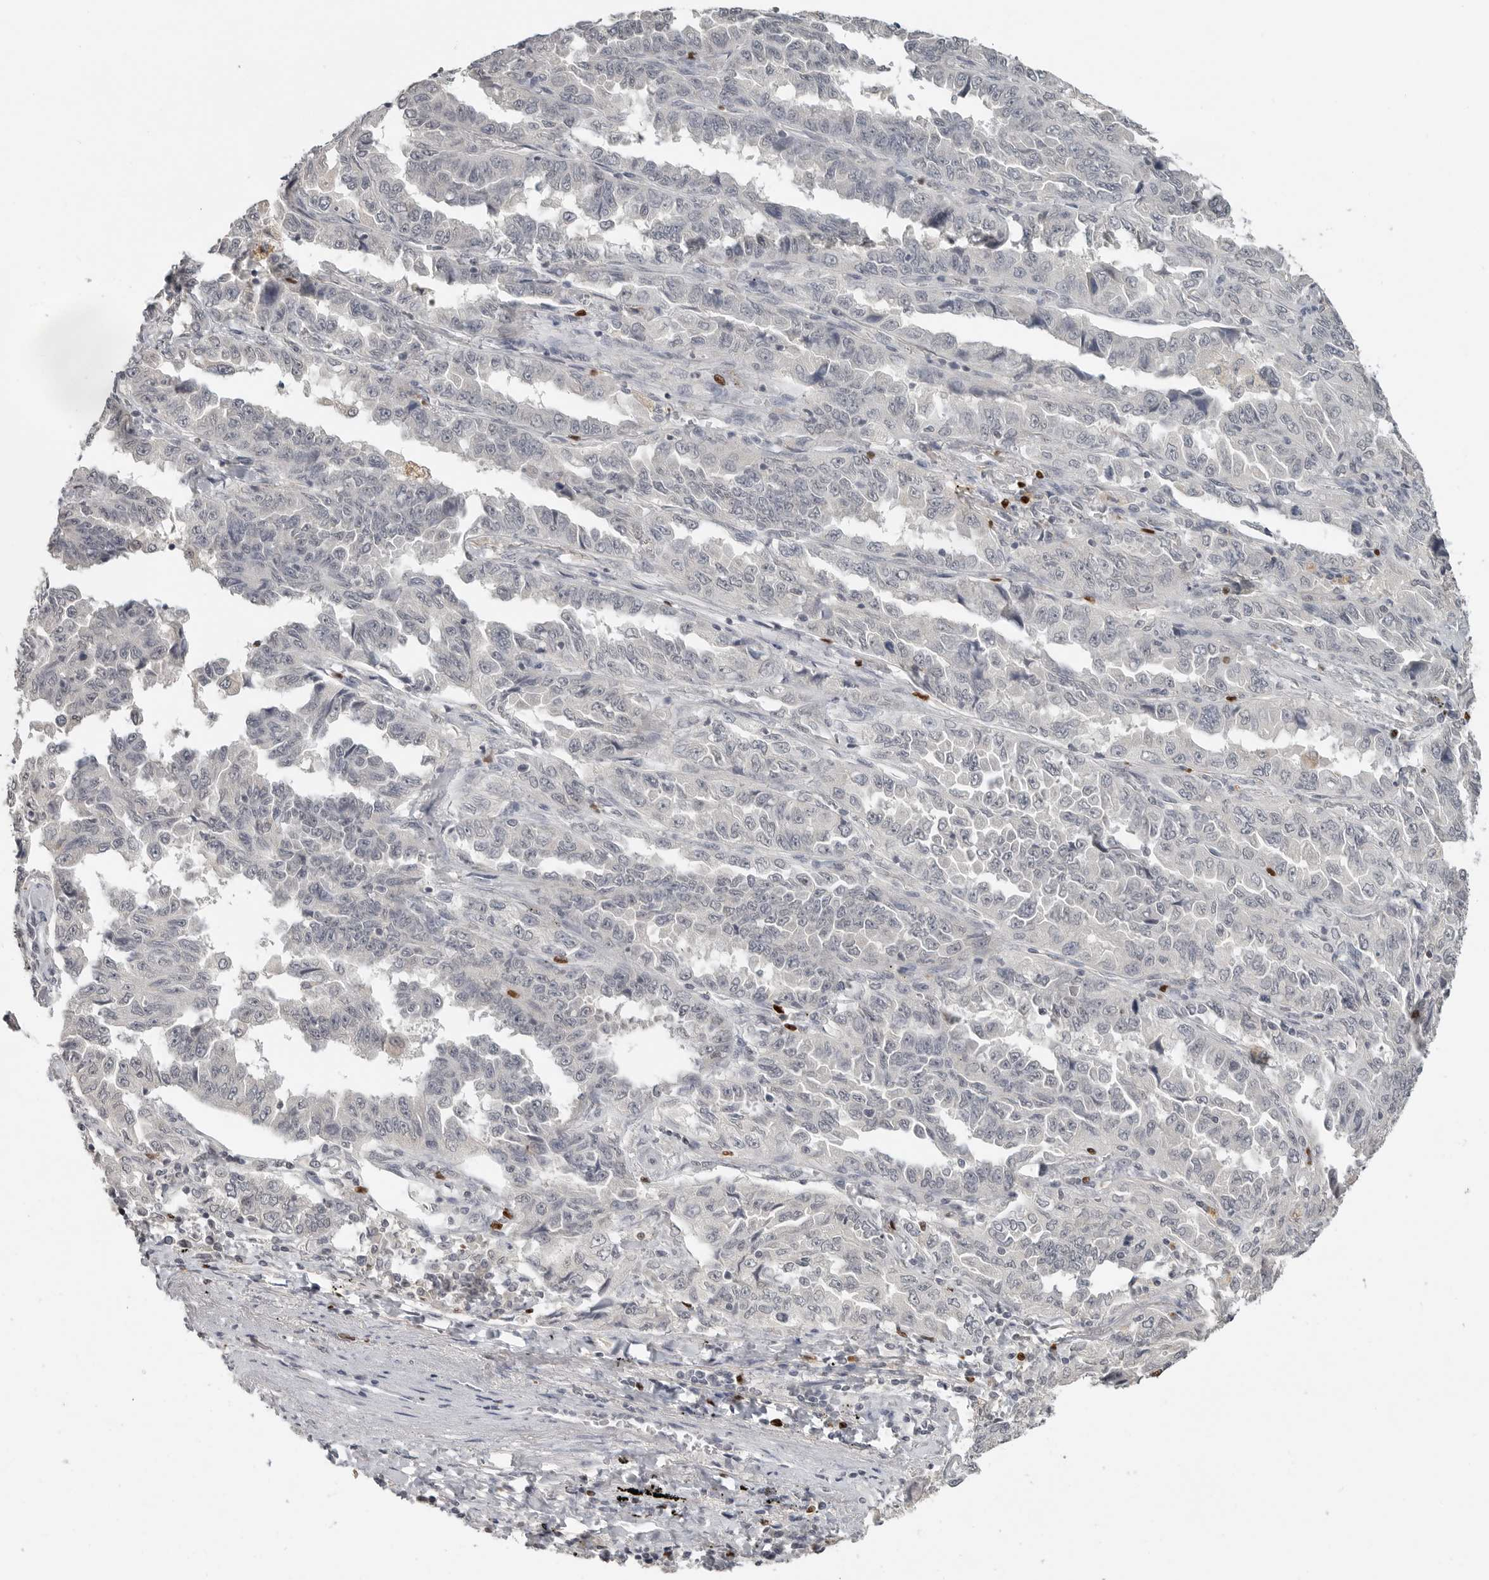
{"staining": {"intensity": "negative", "quantity": "none", "location": "none"}, "tissue": "lung cancer", "cell_type": "Tumor cells", "image_type": "cancer", "snomed": [{"axis": "morphology", "description": "Adenocarcinoma, NOS"}, {"axis": "topography", "description": "Lung"}], "caption": "Tumor cells are negative for brown protein staining in lung cancer (adenocarcinoma).", "gene": "FOXP3", "patient": {"sex": "female", "age": 51}}